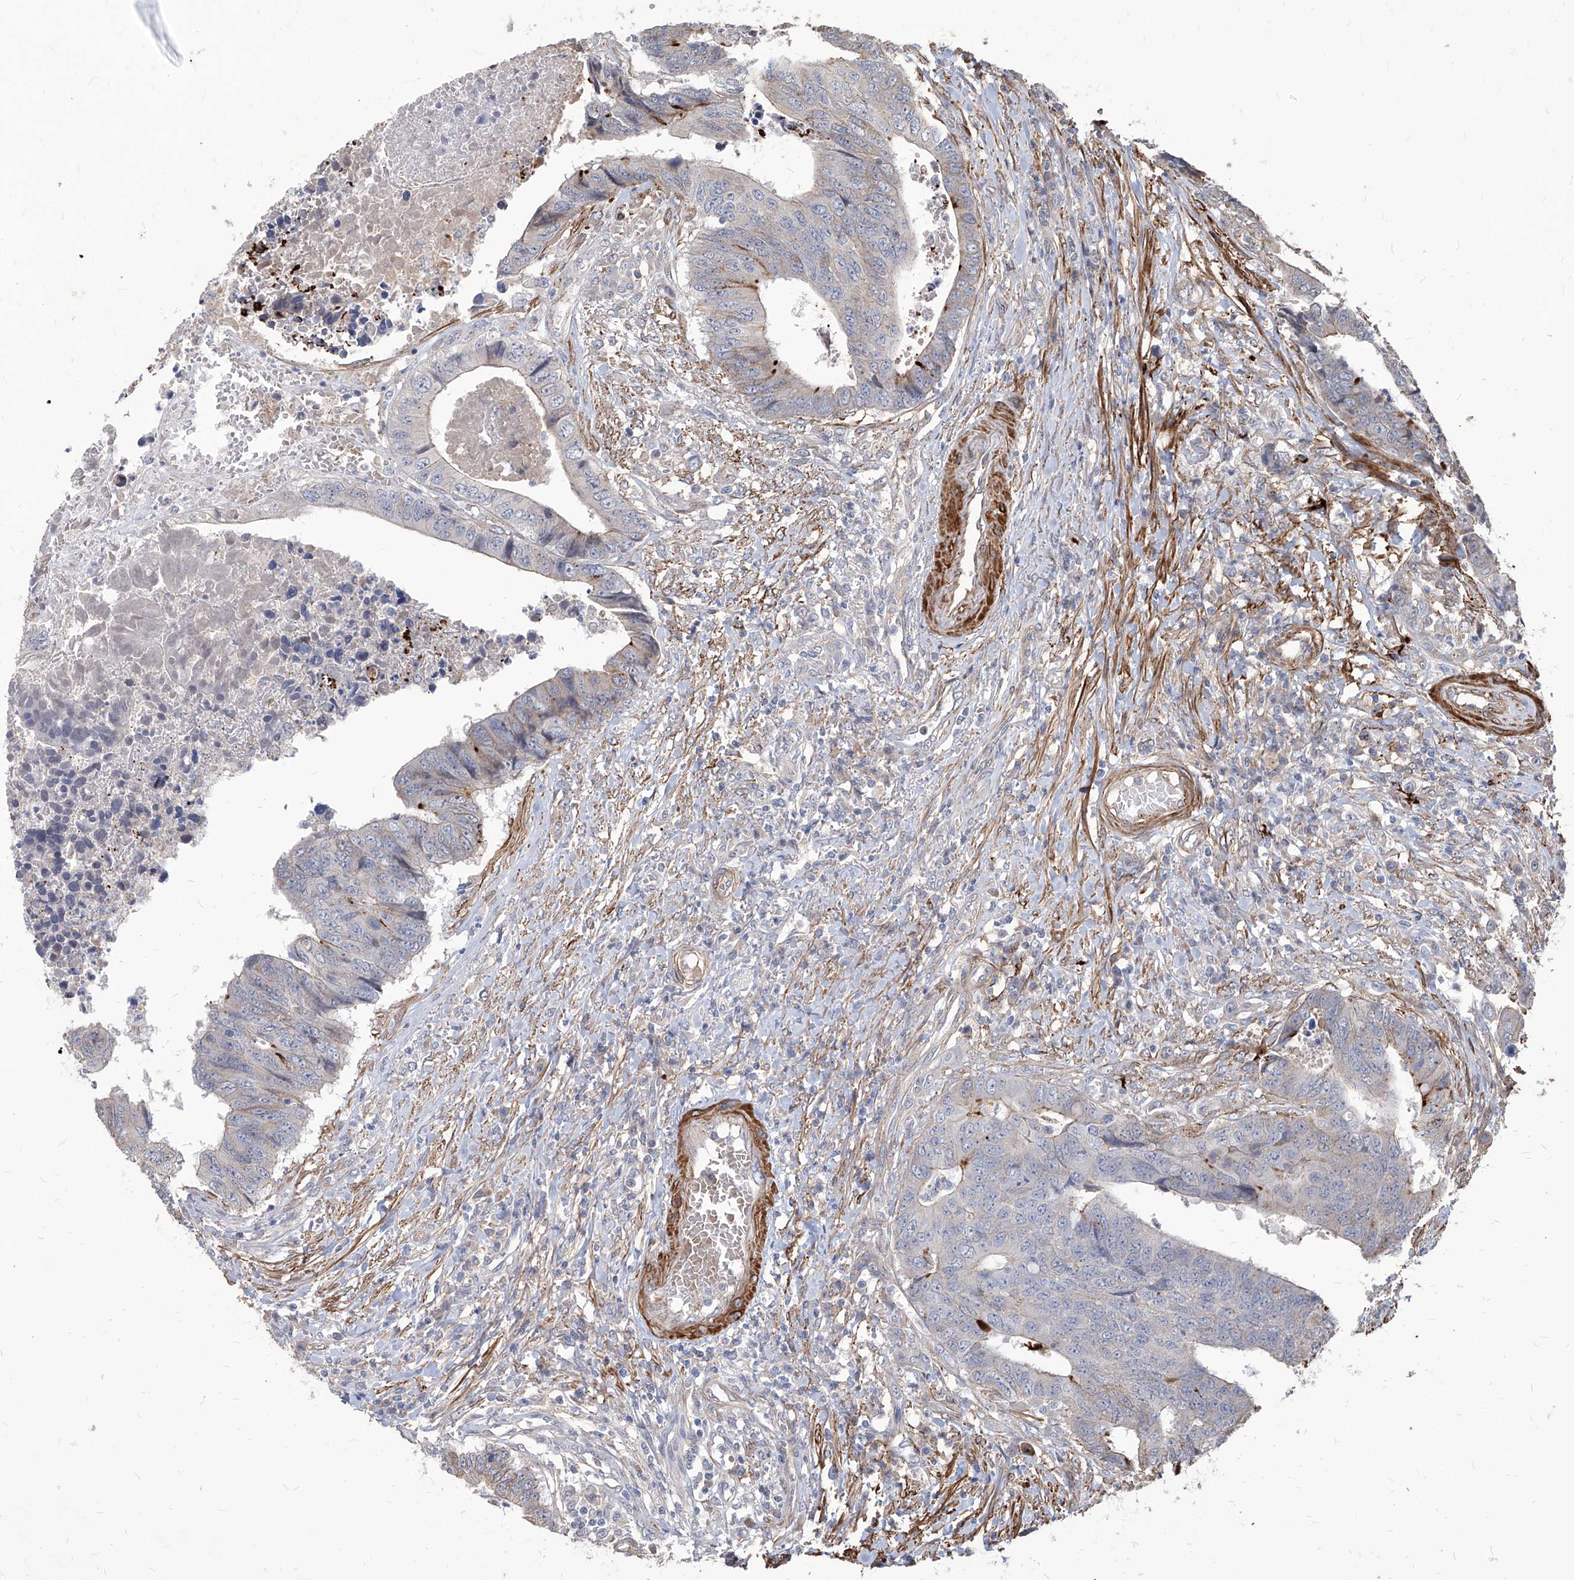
{"staining": {"intensity": "moderate", "quantity": "<25%", "location": "cytoplasmic/membranous"}, "tissue": "colorectal cancer", "cell_type": "Tumor cells", "image_type": "cancer", "snomed": [{"axis": "morphology", "description": "Adenocarcinoma, NOS"}, {"axis": "topography", "description": "Rectum"}], "caption": "Approximately <25% of tumor cells in colorectal cancer reveal moderate cytoplasmic/membranous protein staining as visualized by brown immunohistochemical staining.", "gene": "FAM83B", "patient": {"sex": "male", "age": 84}}